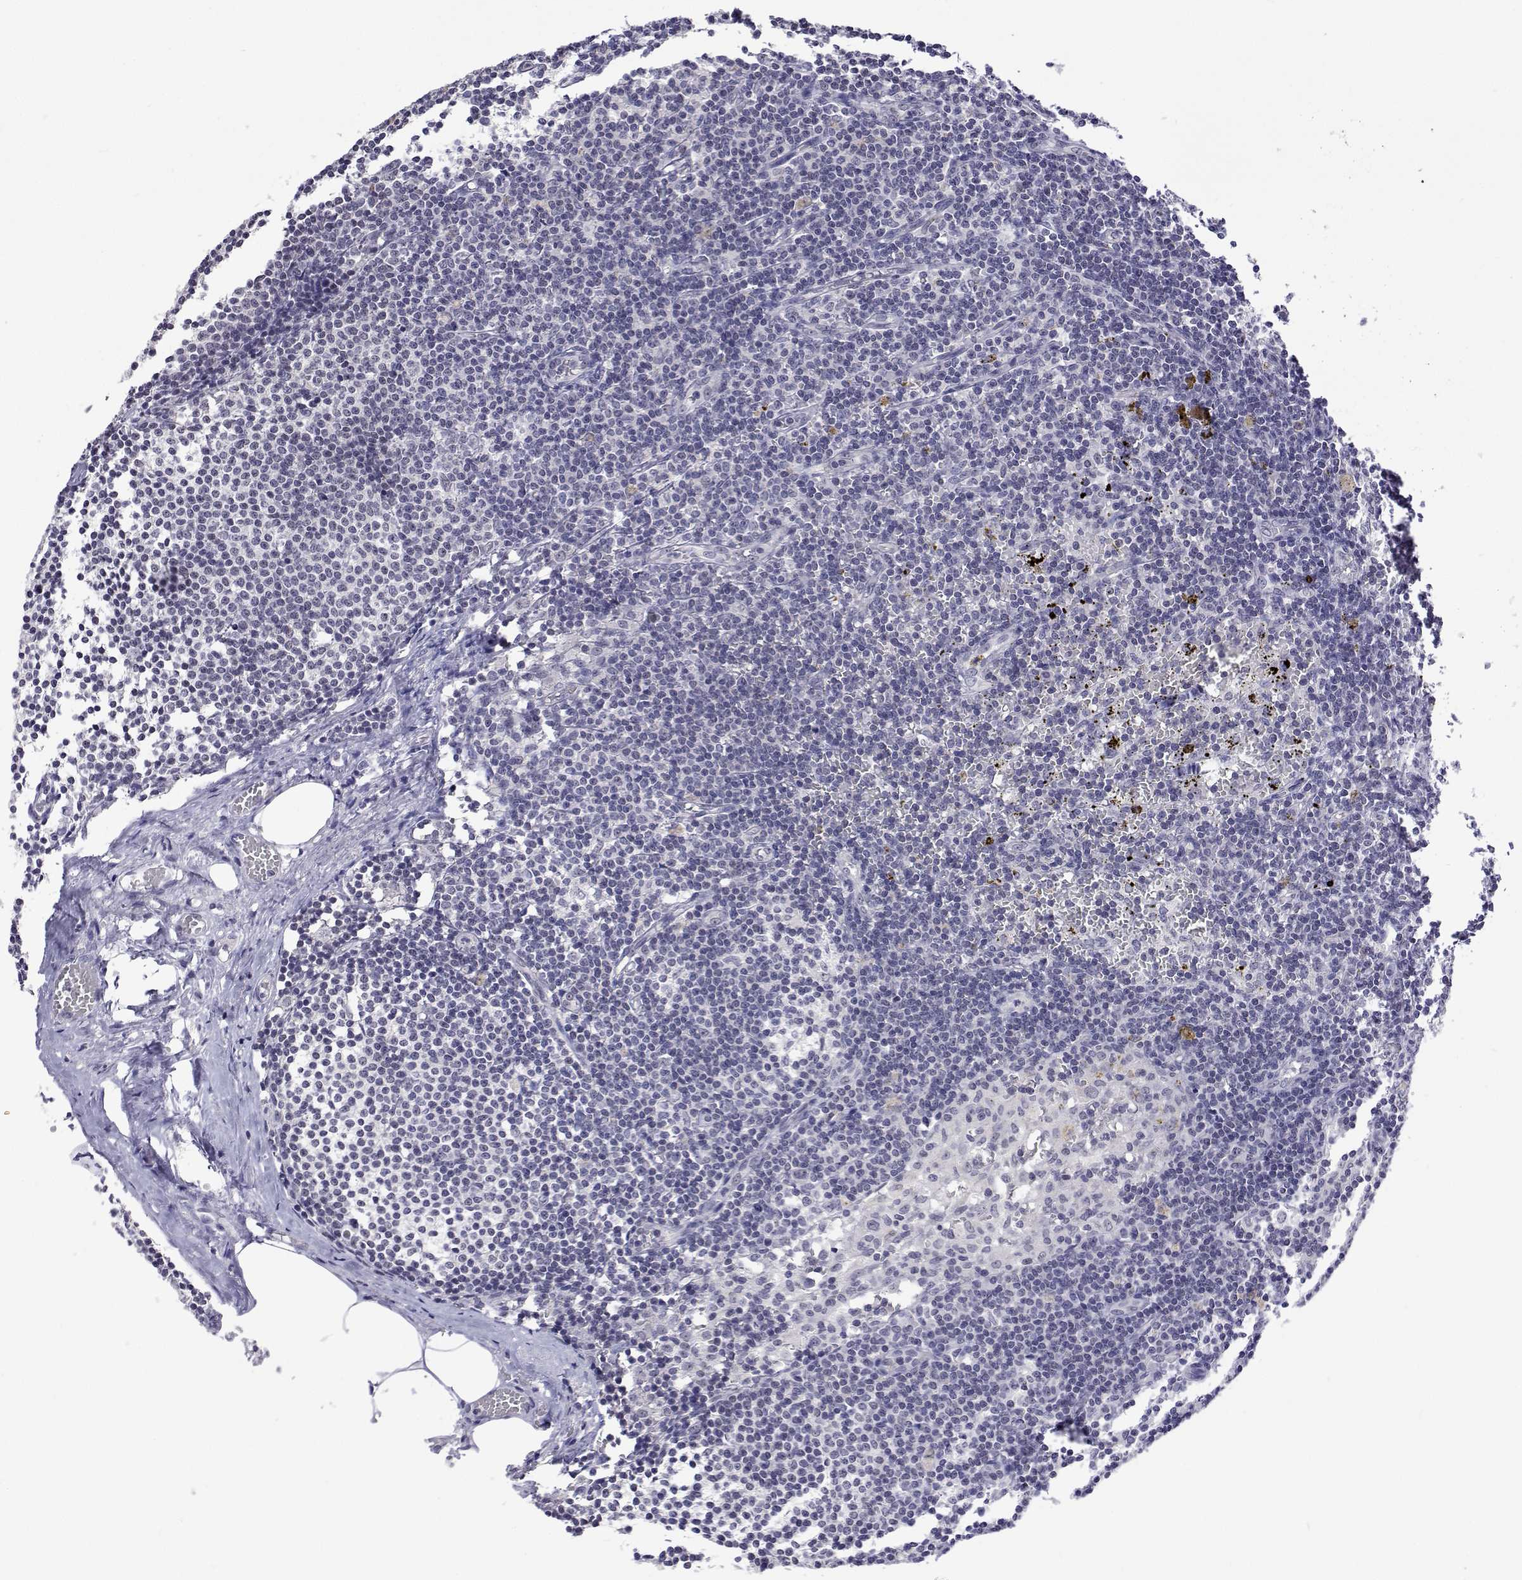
{"staining": {"intensity": "negative", "quantity": "none", "location": "none"}, "tissue": "lymph node", "cell_type": "Germinal center cells", "image_type": "normal", "snomed": [{"axis": "morphology", "description": "Normal tissue, NOS"}, {"axis": "topography", "description": "Lymph node"}], "caption": "Protein analysis of benign lymph node reveals no significant positivity in germinal center cells.", "gene": "NHP2", "patient": {"sex": "female", "age": 69}}